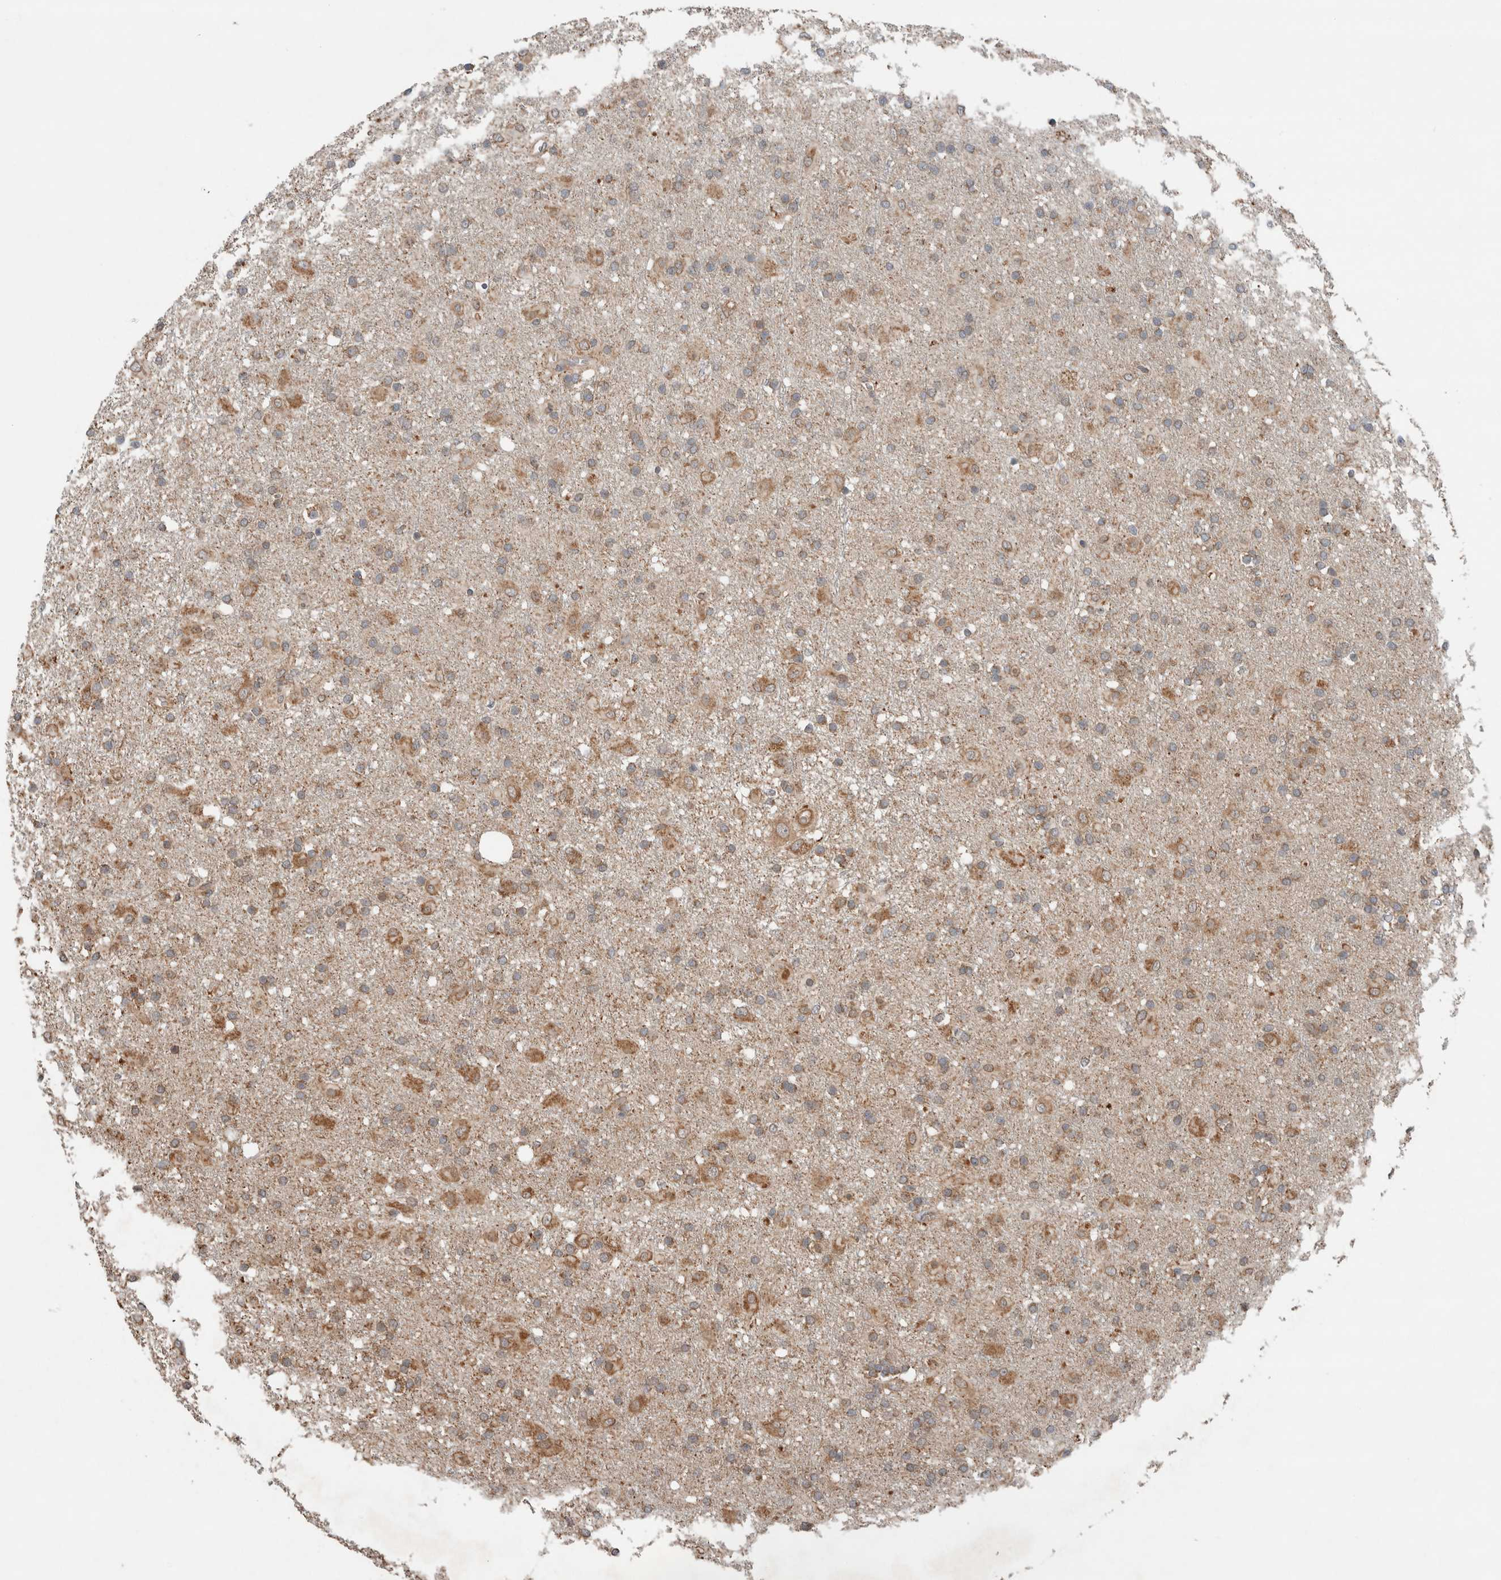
{"staining": {"intensity": "moderate", "quantity": "25%-75%", "location": "cytoplasmic/membranous"}, "tissue": "glioma", "cell_type": "Tumor cells", "image_type": "cancer", "snomed": [{"axis": "morphology", "description": "Glioma, malignant, Low grade"}, {"axis": "topography", "description": "Brain"}], "caption": "Immunohistochemical staining of human glioma exhibits moderate cytoplasmic/membranous protein staining in about 25%-75% of tumor cells.", "gene": "KLK14", "patient": {"sex": "male", "age": 65}}